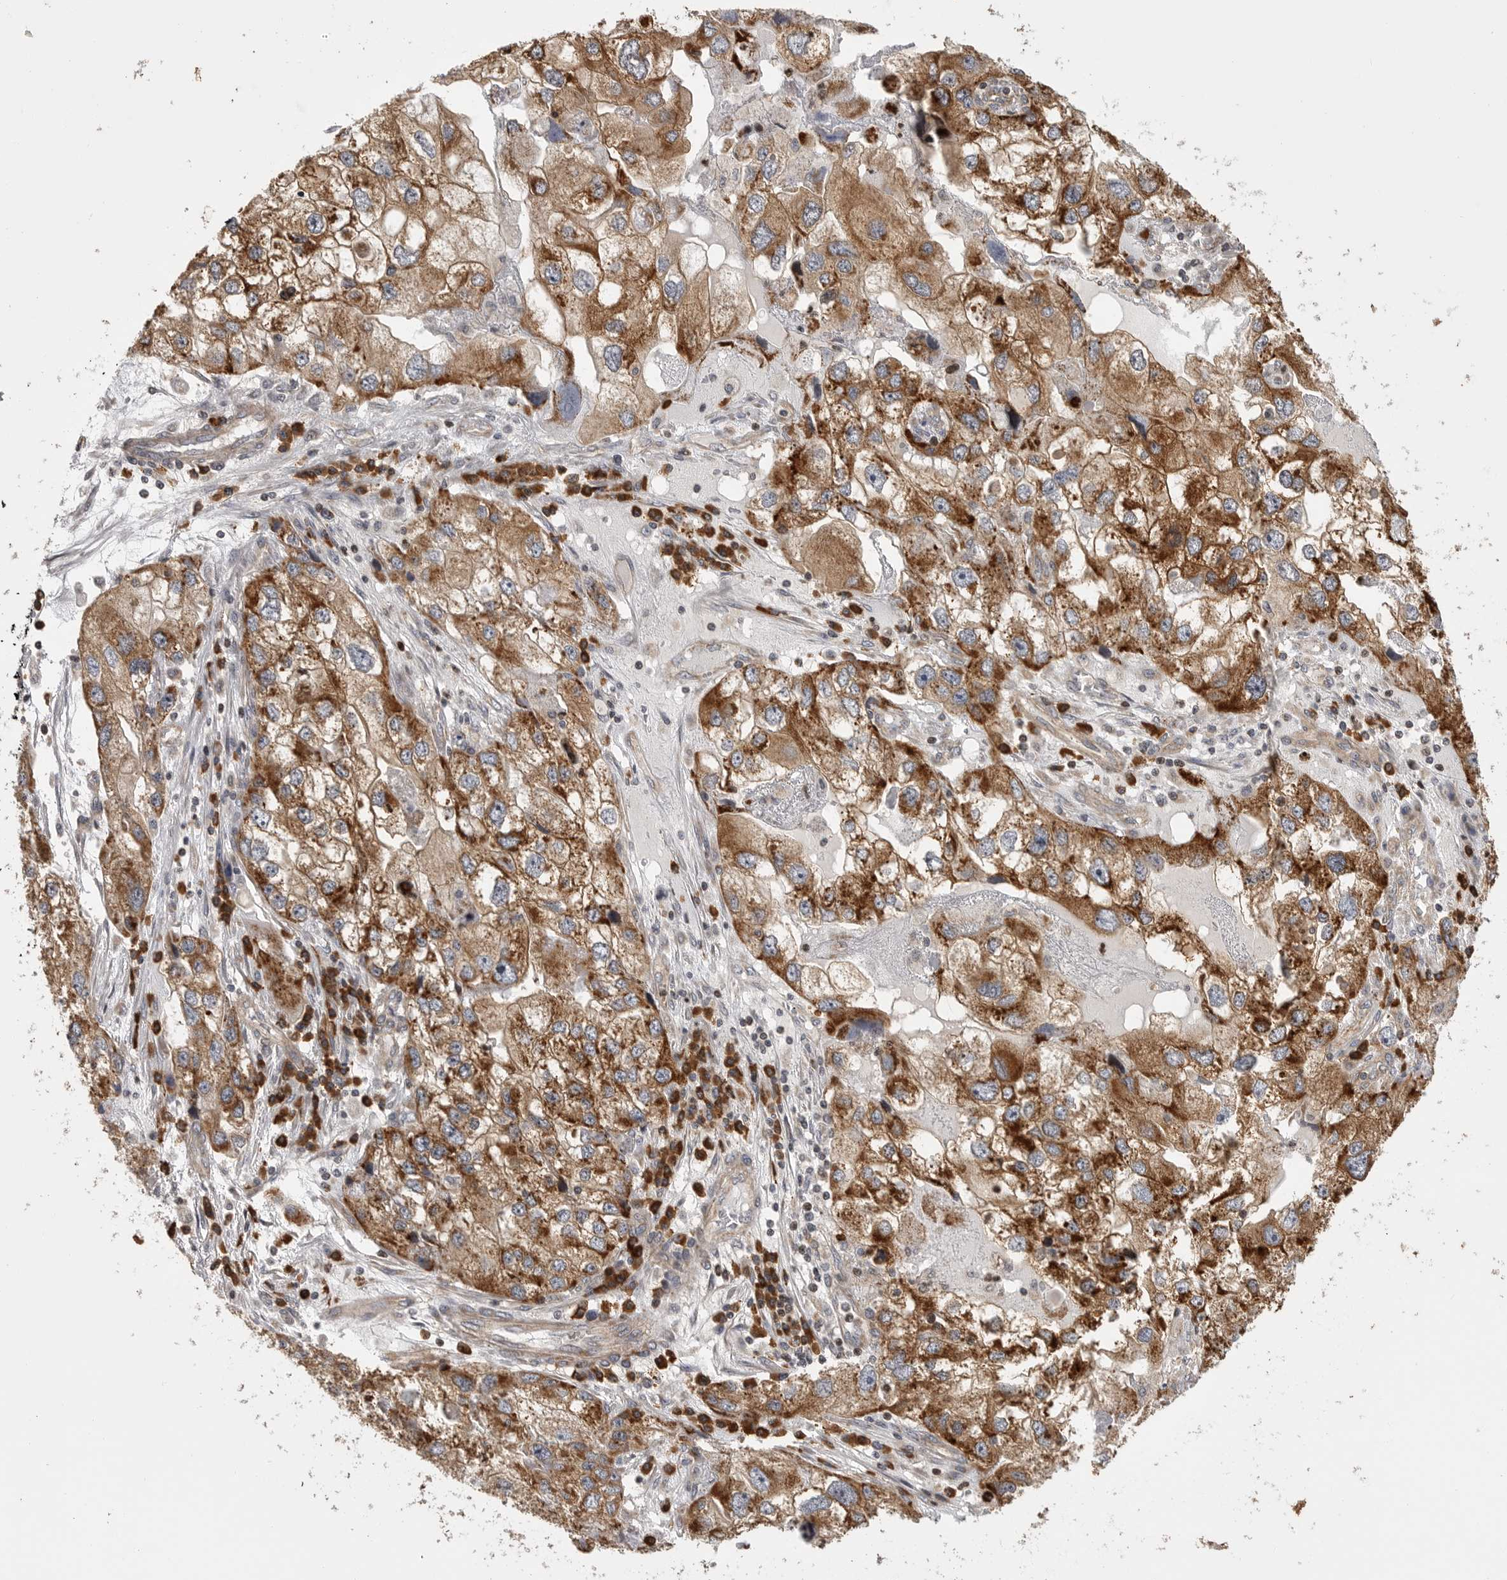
{"staining": {"intensity": "strong", "quantity": ">75%", "location": "cytoplasmic/membranous"}, "tissue": "endometrial cancer", "cell_type": "Tumor cells", "image_type": "cancer", "snomed": [{"axis": "morphology", "description": "Adenocarcinoma, NOS"}, {"axis": "topography", "description": "Endometrium"}], "caption": "Endometrial adenocarcinoma stained with a brown dye demonstrates strong cytoplasmic/membranous positive expression in approximately >75% of tumor cells.", "gene": "OXR1", "patient": {"sex": "female", "age": 49}}